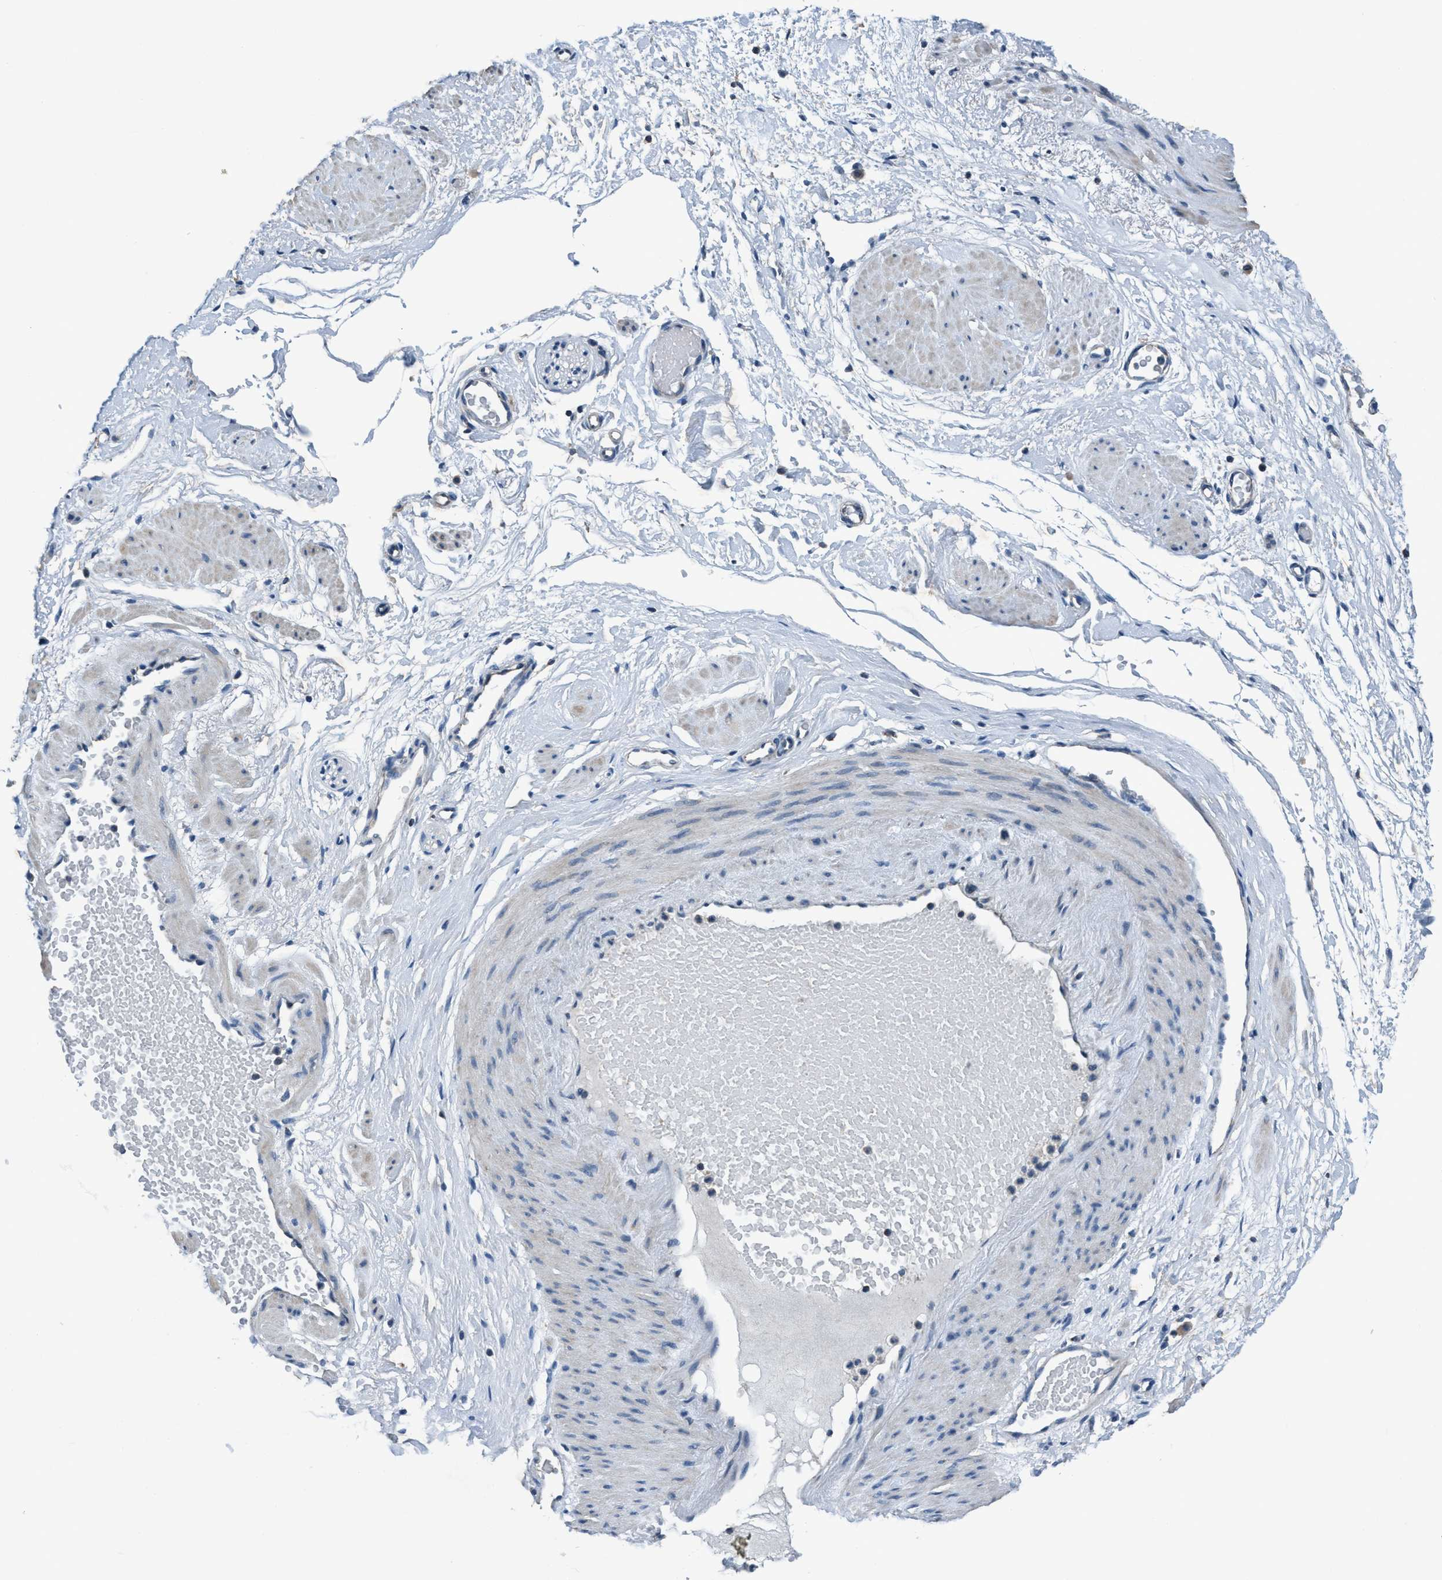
{"staining": {"intensity": "negative", "quantity": "none", "location": "none"}, "tissue": "adipose tissue", "cell_type": "Adipocytes", "image_type": "normal", "snomed": [{"axis": "morphology", "description": "Normal tissue, NOS"}, {"axis": "topography", "description": "Soft tissue"}], "caption": "DAB (3,3'-diaminobenzidine) immunohistochemical staining of benign adipose tissue displays no significant positivity in adipocytes.", "gene": "ANKFN1", "patient": {"sex": "male", "age": 72}}